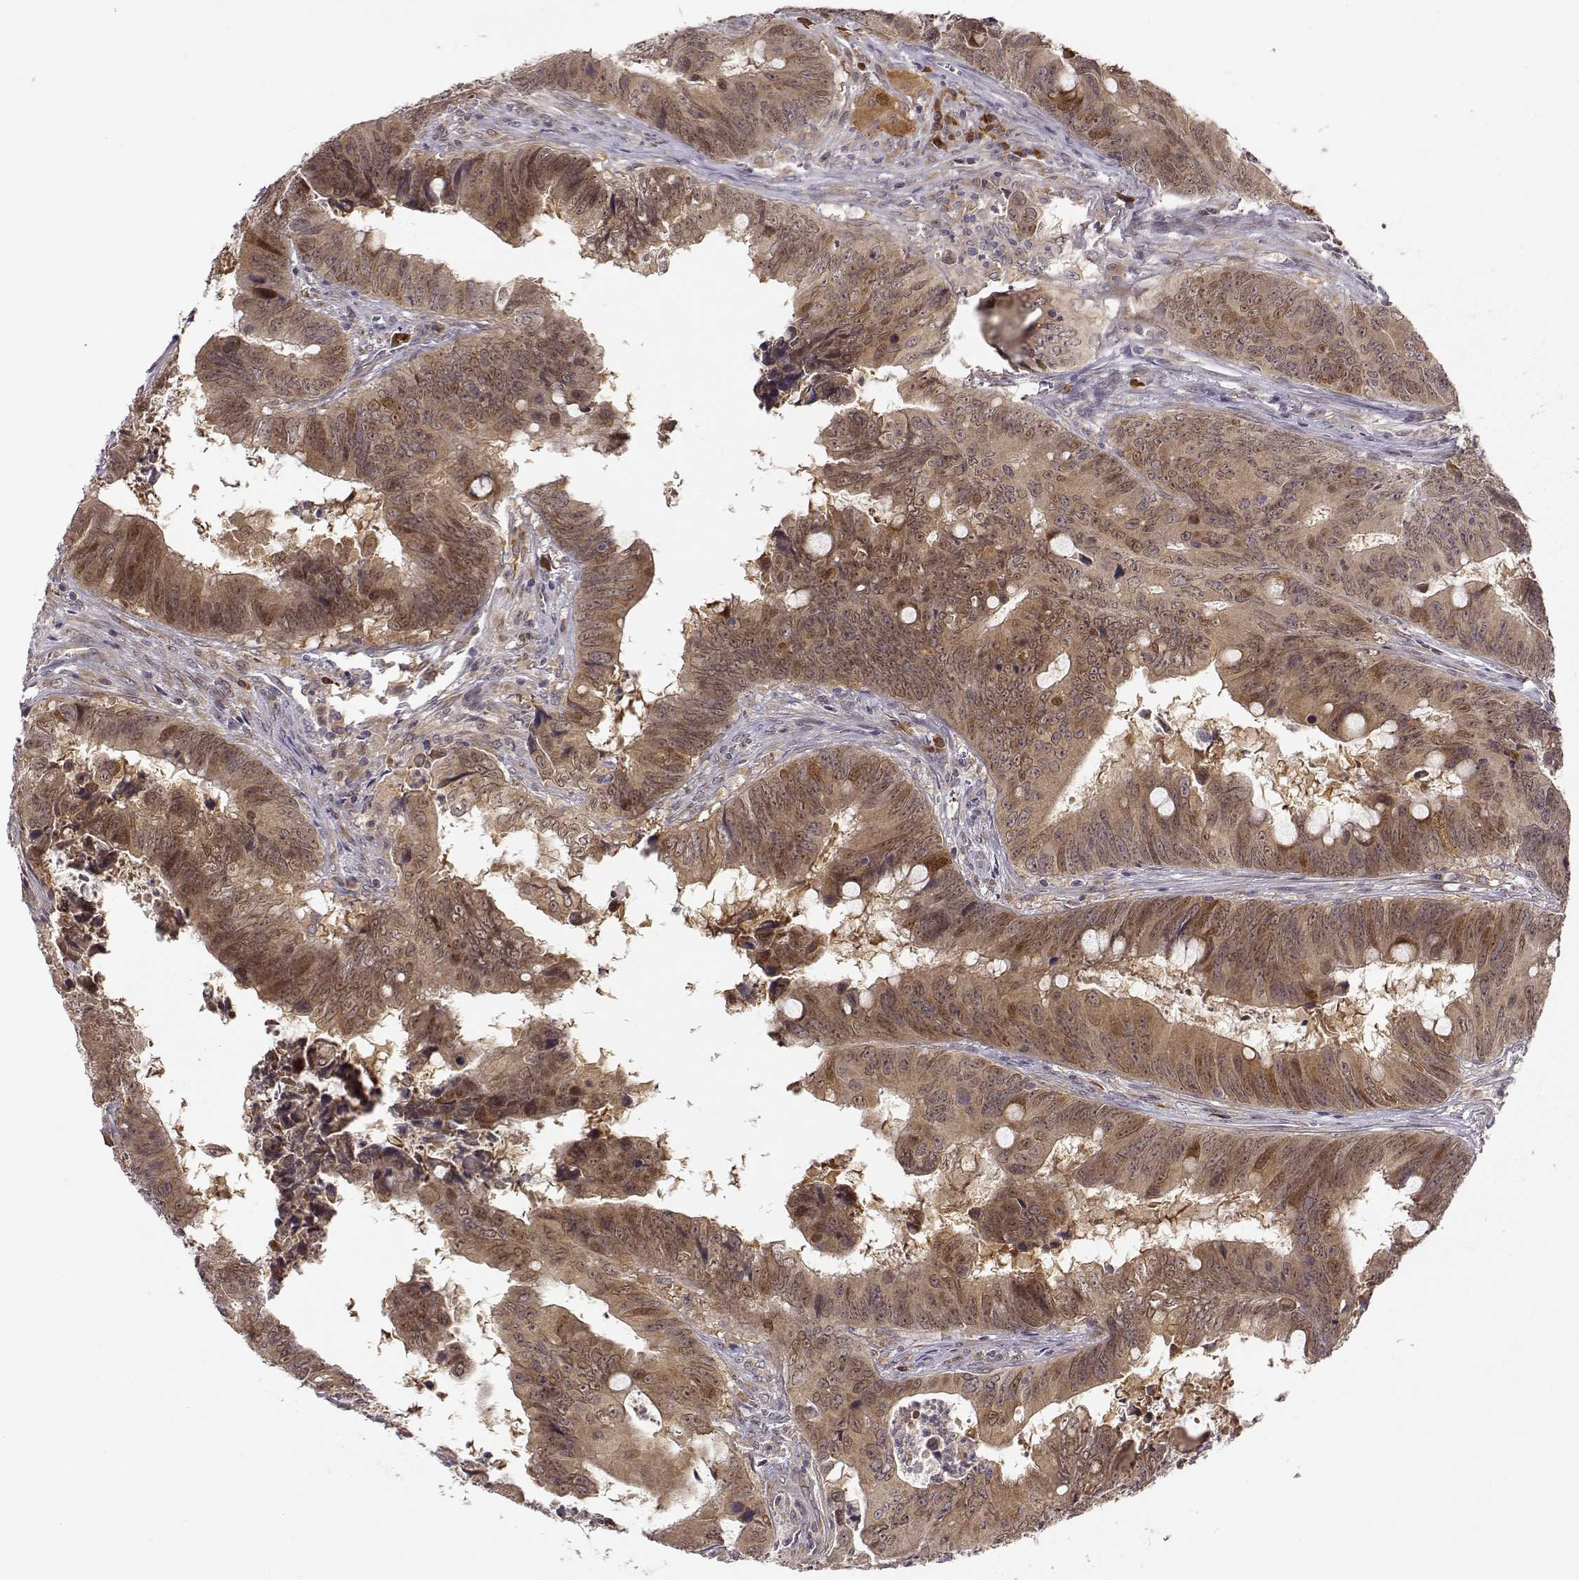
{"staining": {"intensity": "moderate", "quantity": ">75%", "location": "cytoplasmic/membranous,nuclear"}, "tissue": "colorectal cancer", "cell_type": "Tumor cells", "image_type": "cancer", "snomed": [{"axis": "morphology", "description": "Adenocarcinoma, NOS"}, {"axis": "topography", "description": "Colon"}], "caption": "High-magnification brightfield microscopy of colorectal cancer stained with DAB (brown) and counterstained with hematoxylin (blue). tumor cells exhibit moderate cytoplasmic/membranous and nuclear staining is present in approximately>75% of cells.", "gene": "ERGIC2", "patient": {"sex": "female", "age": 82}}